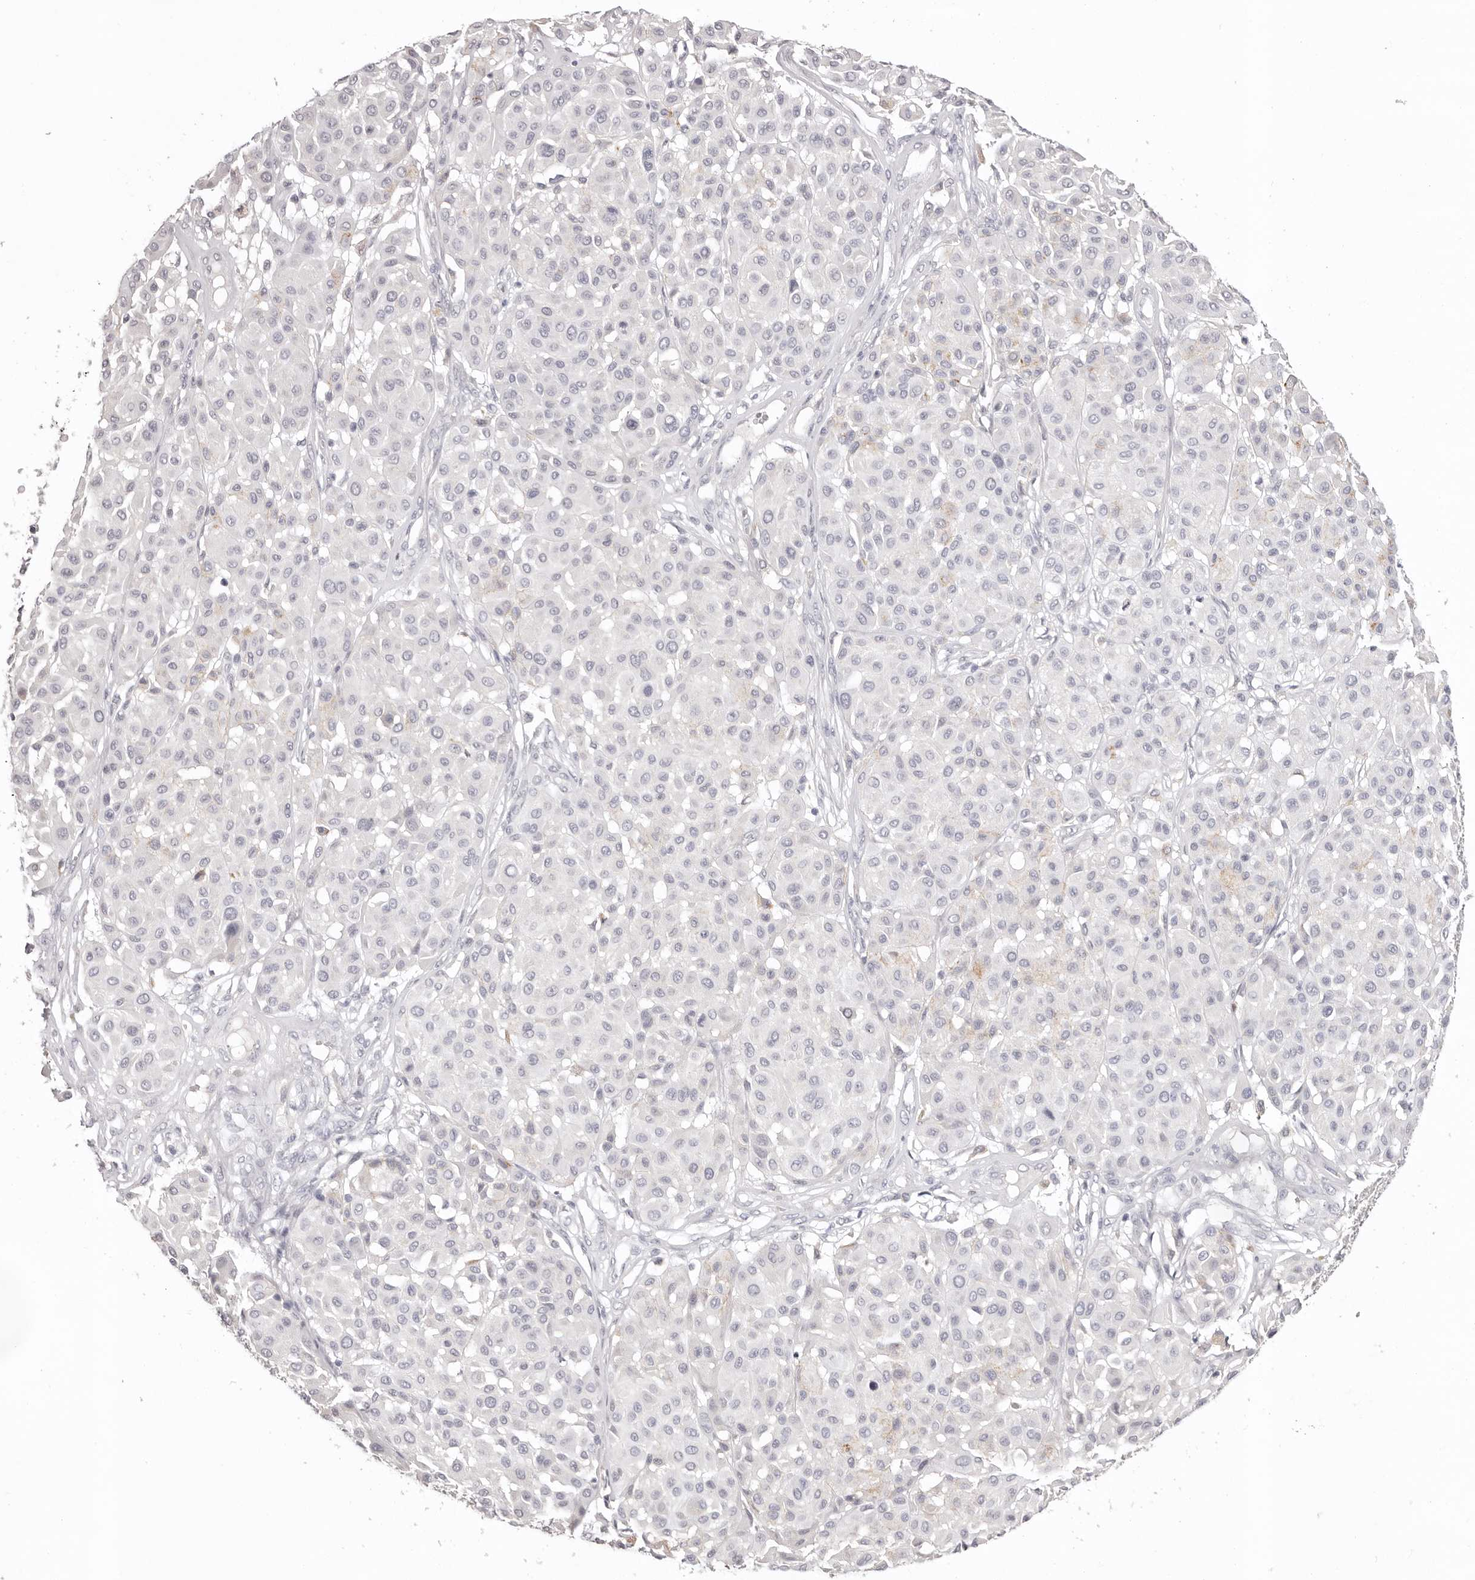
{"staining": {"intensity": "negative", "quantity": "none", "location": "none"}, "tissue": "melanoma", "cell_type": "Tumor cells", "image_type": "cancer", "snomed": [{"axis": "morphology", "description": "Malignant melanoma, Metastatic site"}, {"axis": "topography", "description": "Soft tissue"}], "caption": "Immunohistochemistry (IHC) of malignant melanoma (metastatic site) exhibits no positivity in tumor cells.", "gene": "PCDHB6", "patient": {"sex": "male", "age": 41}}